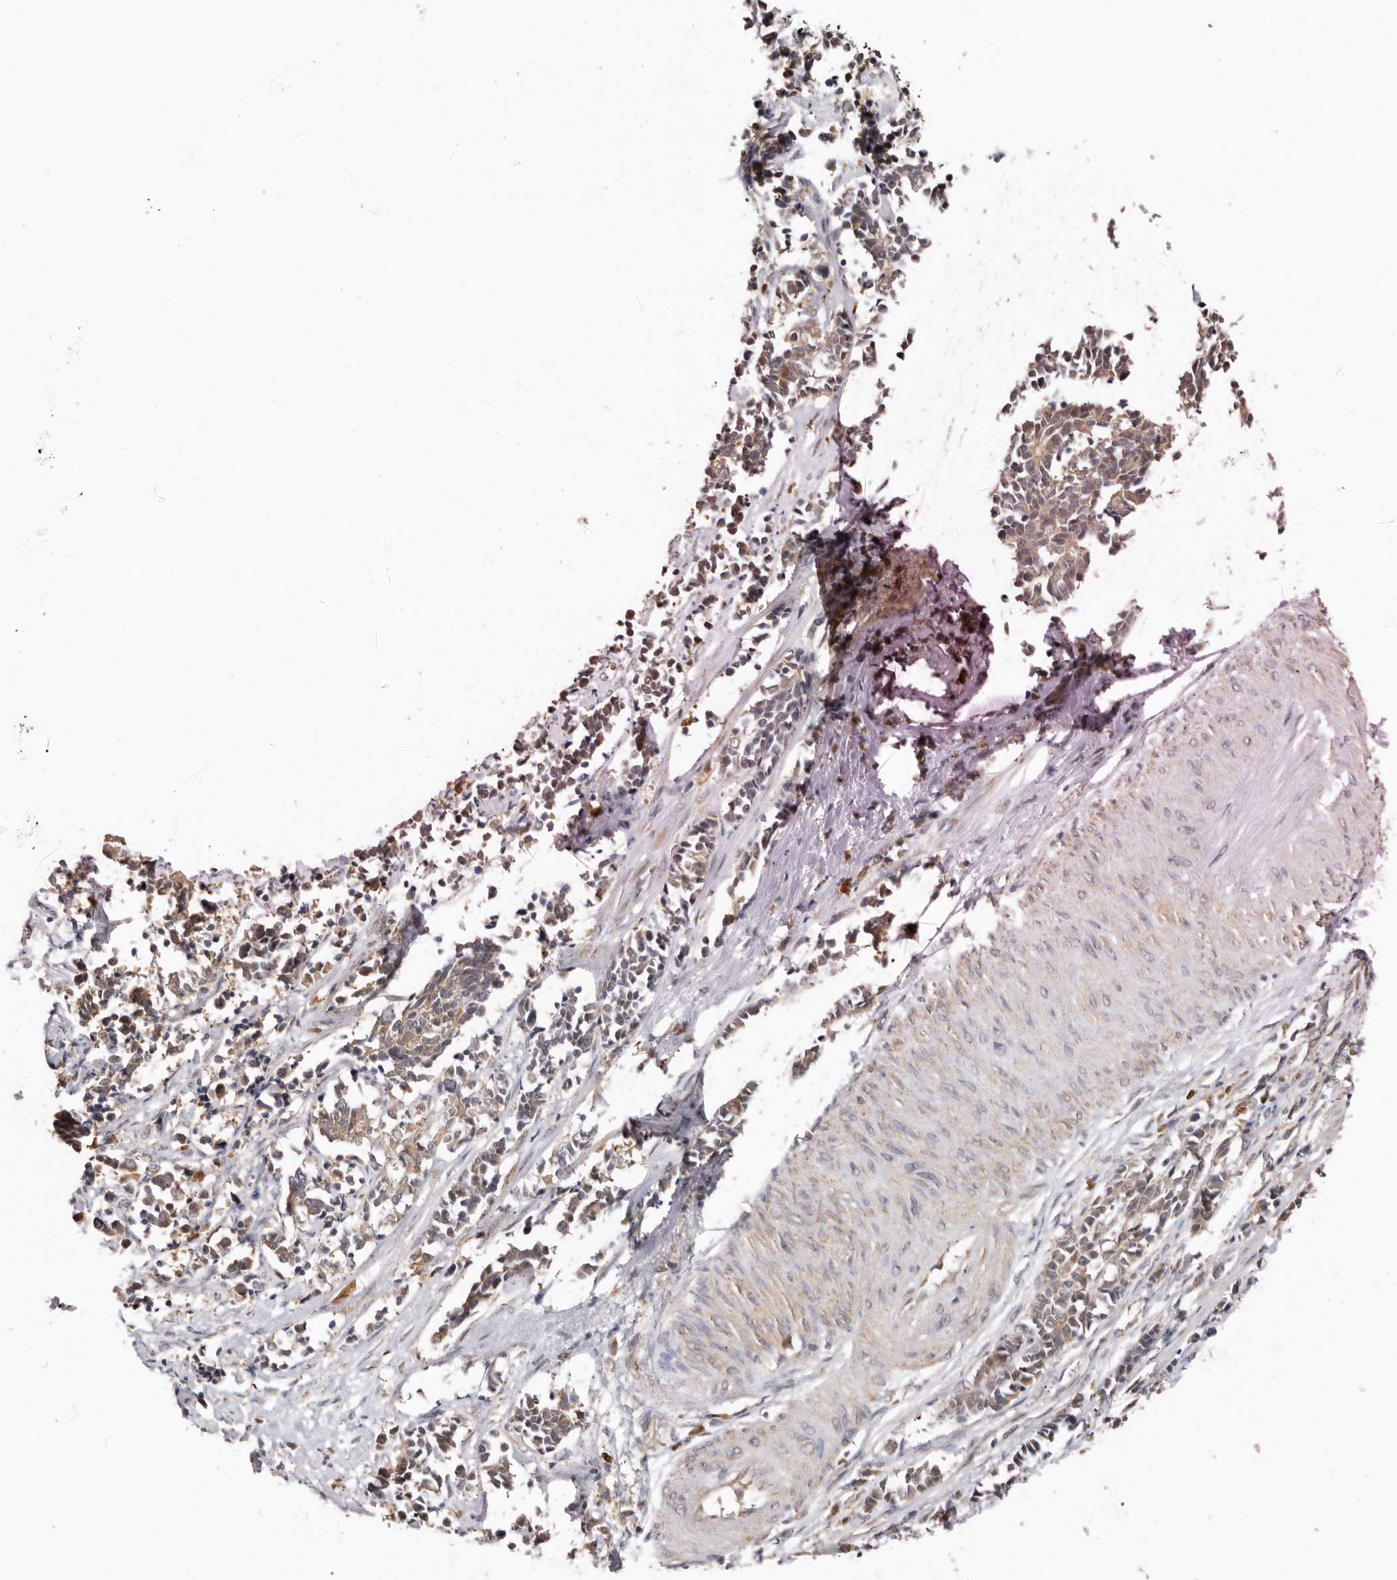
{"staining": {"intensity": "moderate", "quantity": ">75%", "location": "cytoplasmic/membranous"}, "tissue": "cervical cancer", "cell_type": "Tumor cells", "image_type": "cancer", "snomed": [{"axis": "morphology", "description": "Normal tissue, NOS"}, {"axis": "morphology", "description": "Squamous cell carcinoma, NOS"}, {"axis": "topography", "description": "Cervix"}], "caption": "A brown stain highlights moderate cytoplasmic/membranous staining of a protein in human cervical squamous cell carcinoma tumor cells.", "gene": "RSPO2", "patient": {"sex": "female", "age": 35}}